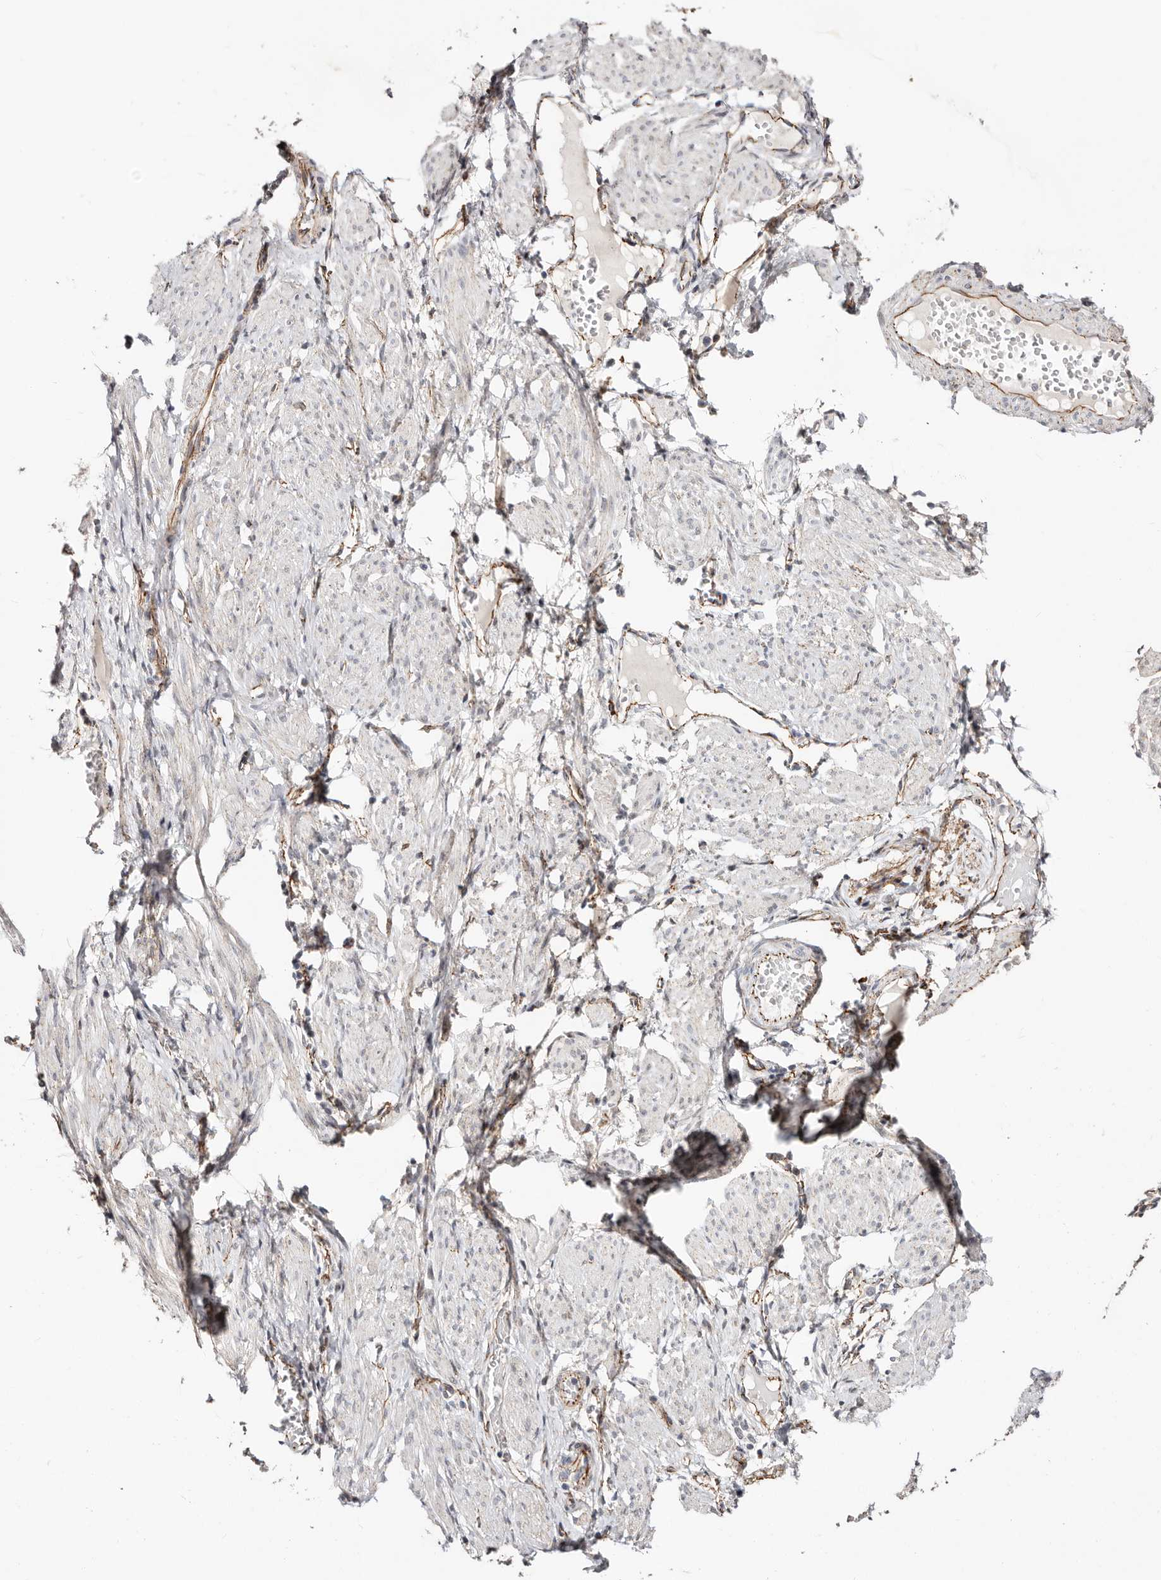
{"staining": {"intensity": "weak", "quantity": ">75%", "location": "cytoplasmic/membranous"}, "tissue": "adipose tissue", "cell_type": "Adipocytes", "image_type": "normal", "snomed": [{"axis": "morphology", "description": "Normal tissue, NOS"}, {"axis": "topography", "description": "Smooth muscle"}, {"axis": "topography", "description": "Peripheral nerve tissue"}], "caption": "Immunohistochemistry histopathology image of benign adipose tissue: adipose tissue stained using immunohistochemistry exhibits low levels of weak protein expression localized specifically in the cytoplasmic/membranous of adipocytes, appearing as a cytoplasmic/membranous brown color.", "gene": "CTNNB1", "patient": {"sex": "female", "age": 39}}